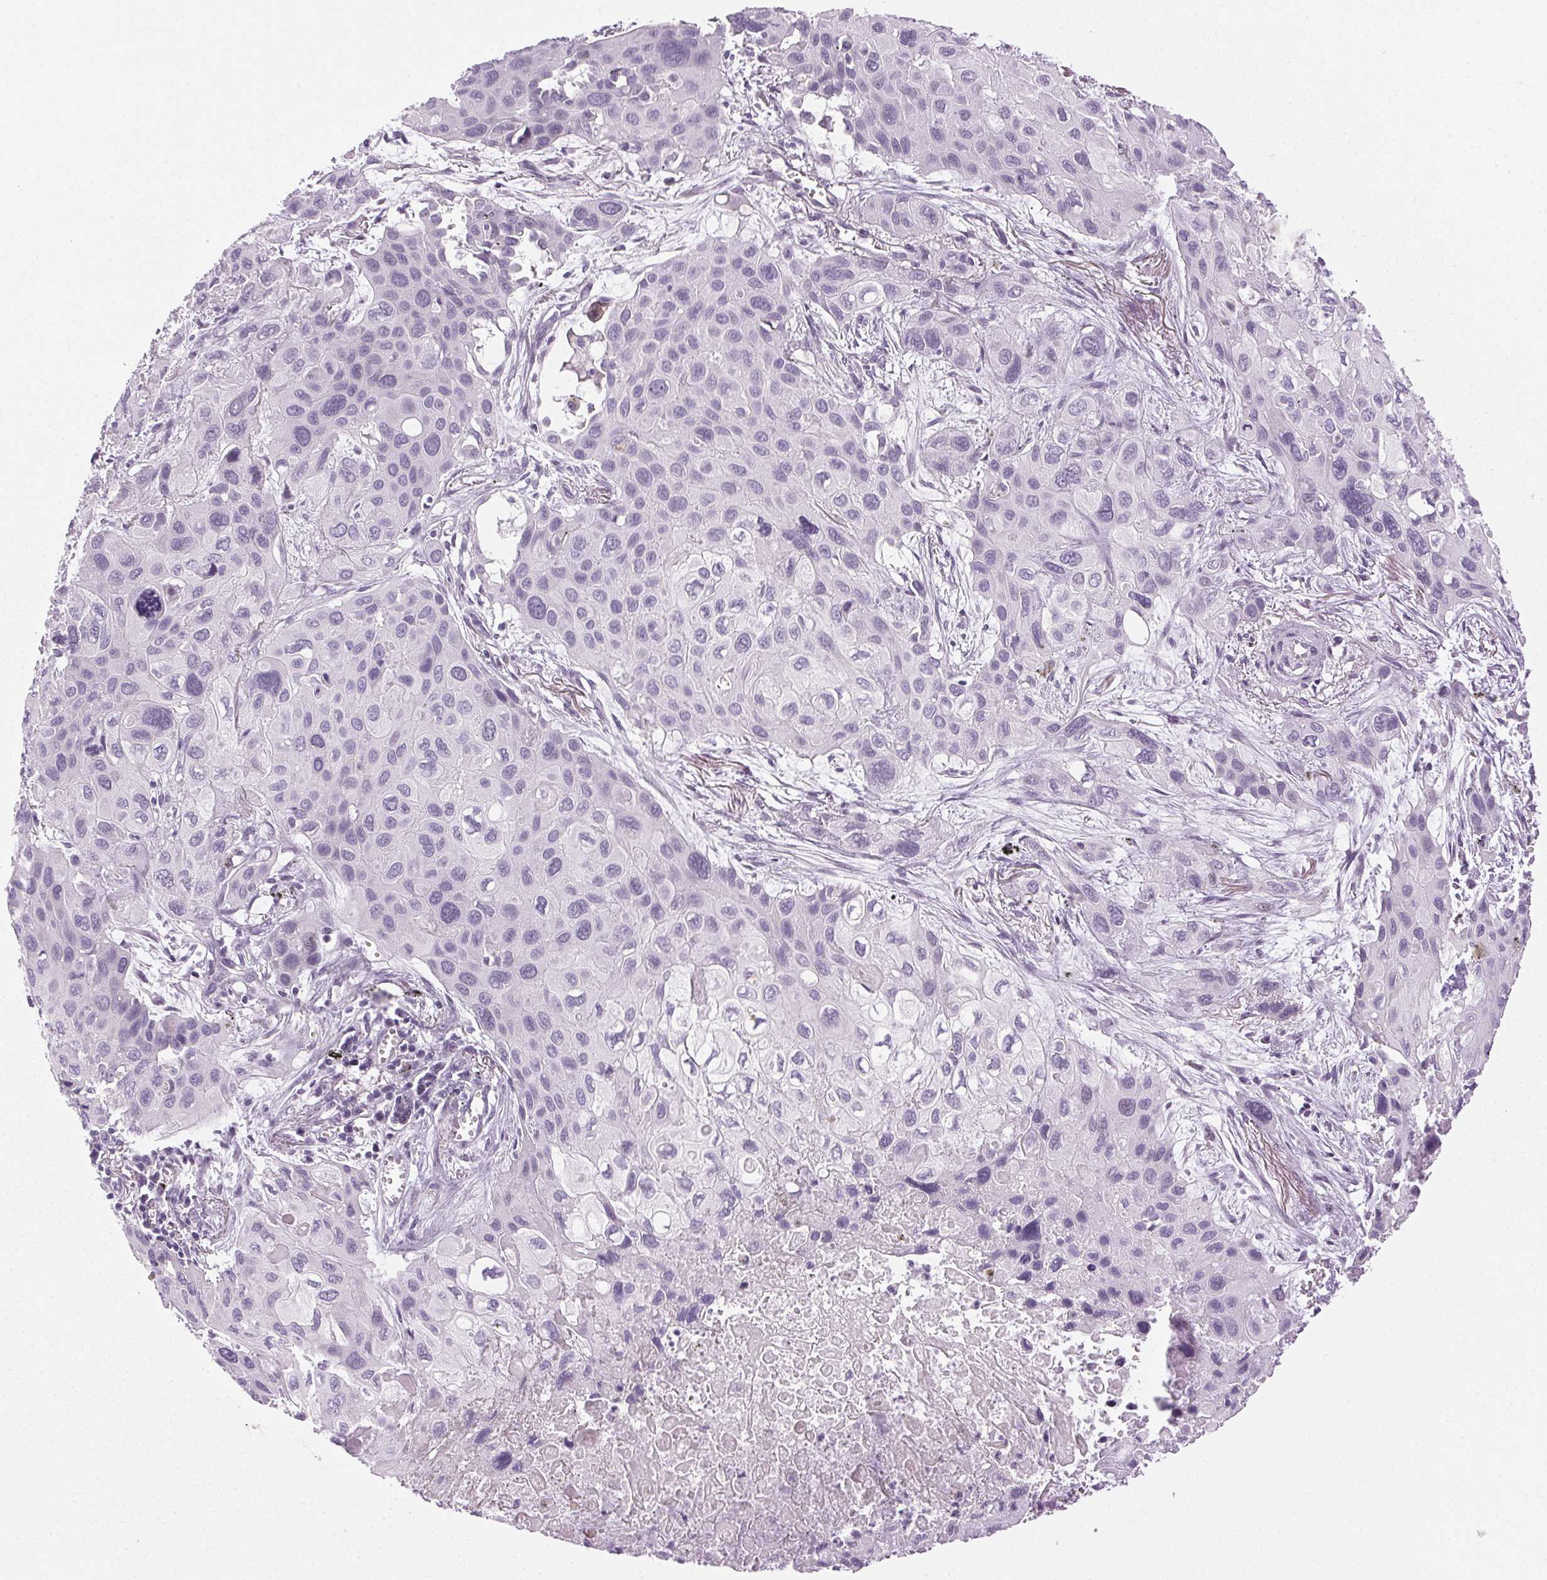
{"staining": {"intensity": "negative", "quantity": "none", "location": "none"}, "tissue": "lung cancer", "cell_type": "Tumor cells", "image_type": "cancer", "snomed": [{"axis": "morphology", "description": "Squamous cell carcinoma, NOS"}, {"axis": "morphology", "description": "Squamous cell carcinoma, metastatic, NOS"}, {"axis": "topography", "description": "Lung"}], "caption": "Image shows no protein positivity in tumor cells of lung cancer (metastatic squamous cell carcinoma) tissue.", "gene": "AIF1L", "patient": {"sex": "male", "age": 59}}